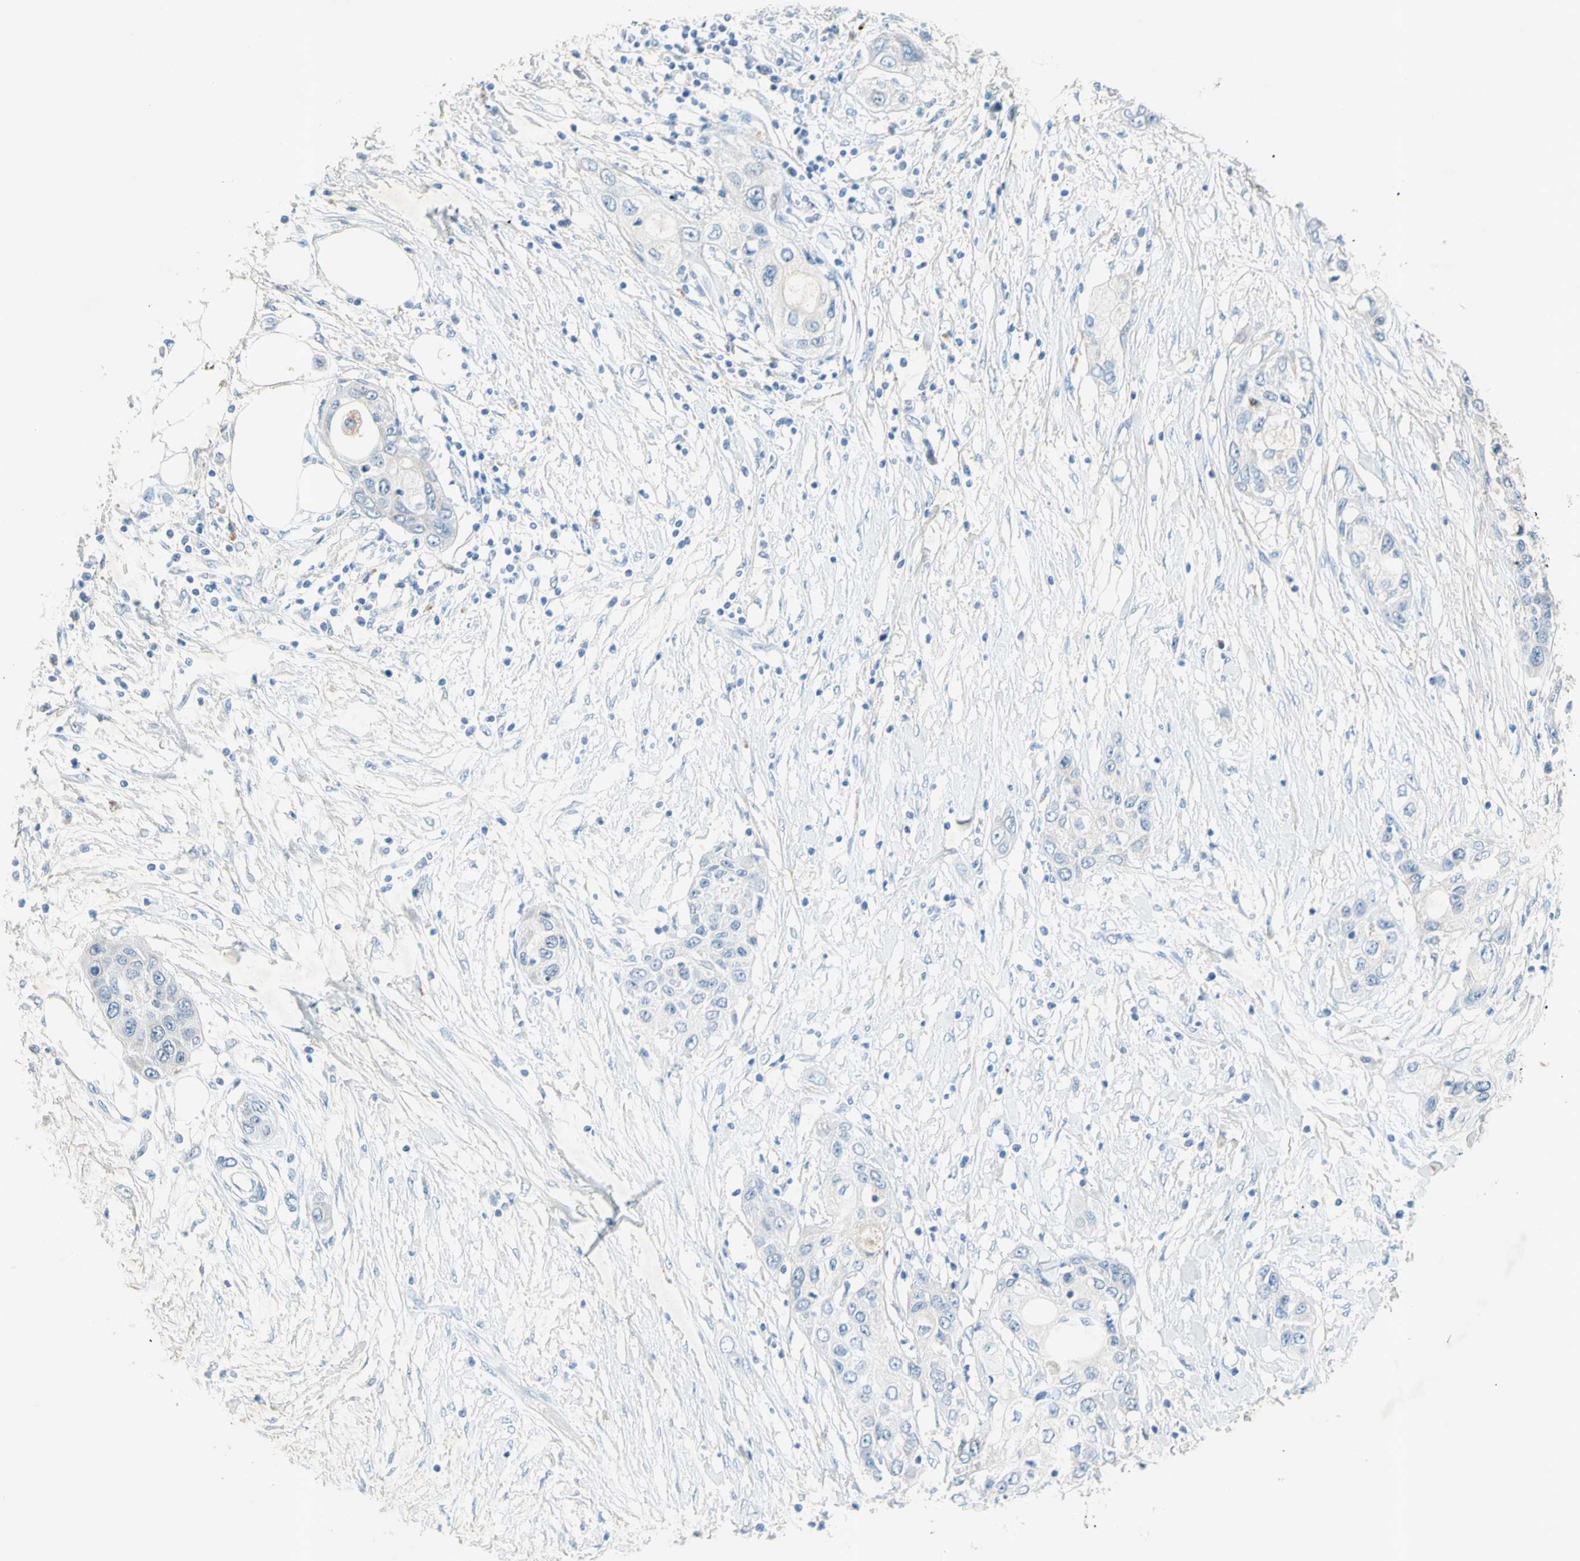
{"staining": {"intensity": "negative", "quantity": "none", "location": "none"}, "tissue": "pancreatic cancer", "cell_type": "Tumor cells", "image_type": "cancer", "snomed": [{"axis": "morphology", "description": "Adenocarcinoma, NOS"}, {"axis": "topography", "description": "Pancreas"}], "caption": "Immunohistochemistry photomicrograph of neoplastic tissue: human pancreatic adenocarcinoma stained with DAB (3,3'-diaminobenzidine) demonstrates no significant protein expression in tumor cells.", "gene": "MFF", "patient": {"sex": "female", "age": 70}}